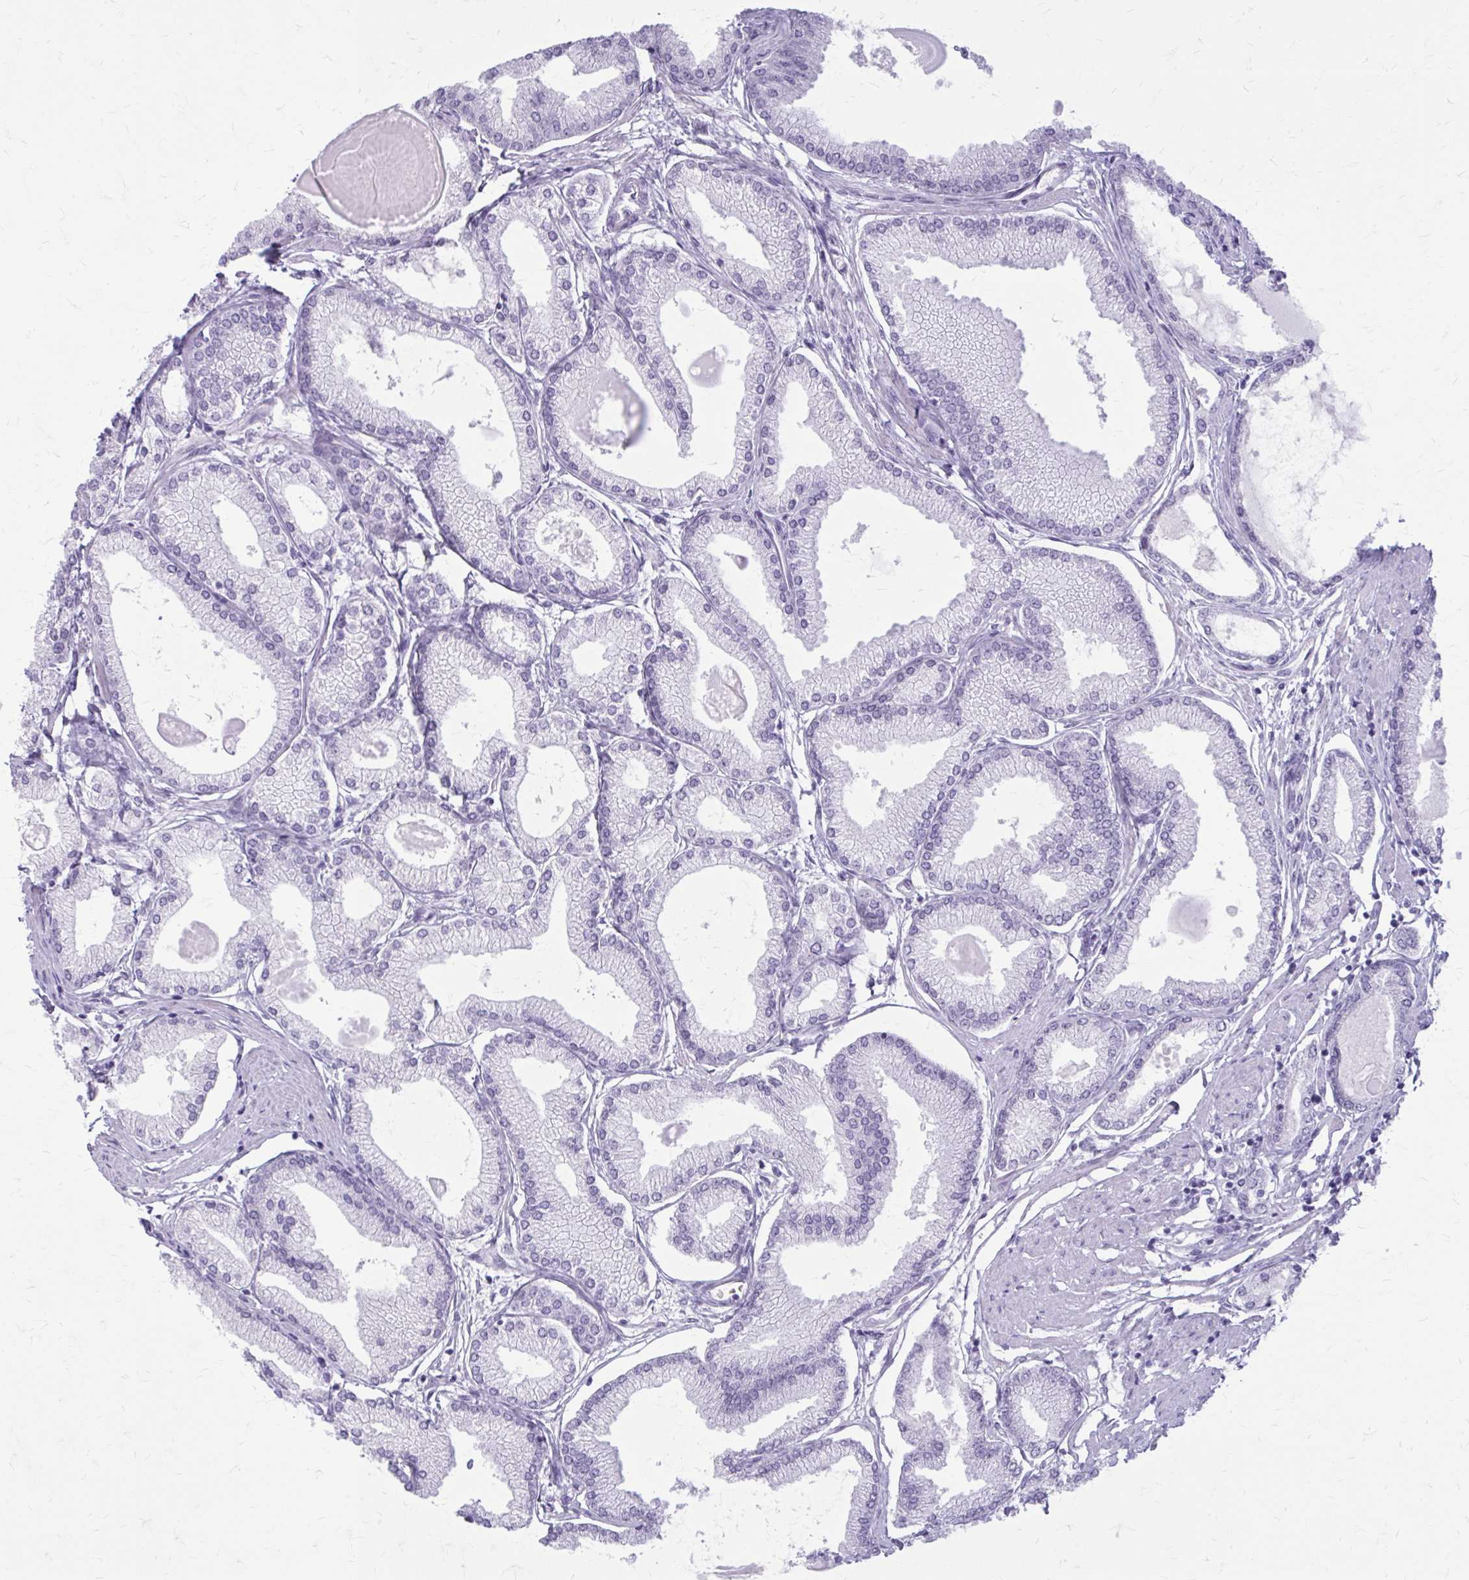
{"staining": {"intensity": "negative", "quantity": "none", "location": "none"}, "tissue": "prostate cancer", "cell_type": "Tumor cells", "image_type": "cancer", "snomed": [{"axis": "morphology", "description": "Adenocarcinoma, High grade"}, {"axis": "topography", "description": "Prostate"}], "caption": "This is a image of immunohistochemistry staining of prostate cancer, which shows no positivity in tumor cells.", "gene": "KRT5", "patient": {"sex": "male", "age": 68}}